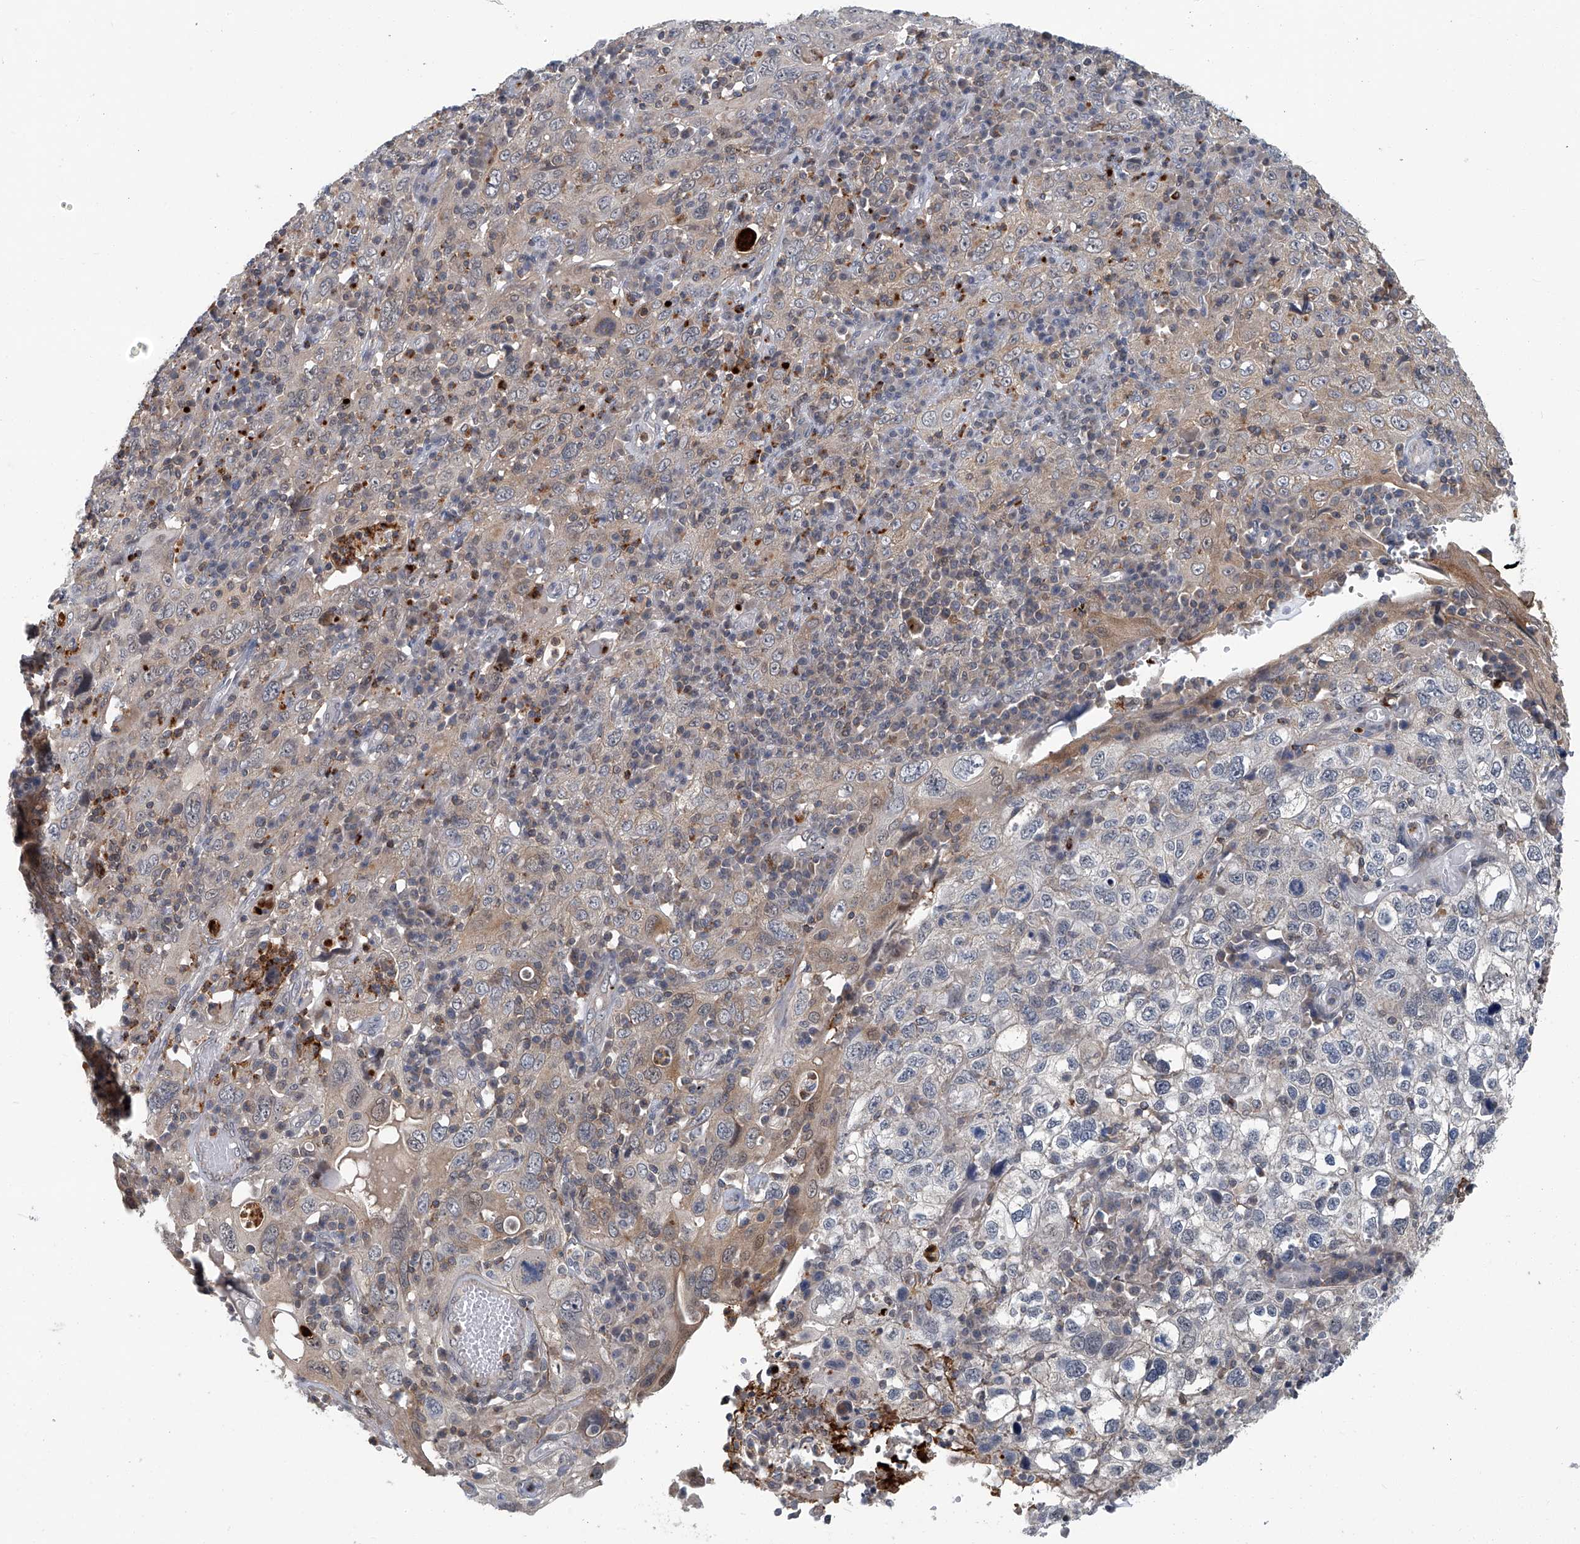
{"staining": {"intensity": "weak", "quantity": "25%-75%", "location": "cytoplasmic/membranous"}, "tissue": "cervical cancer", "cell_type": "Tumor cells", "image_type": "cancer", "snomed": [{"axis": "morphology", "description": "Squamous cell carcinoma, NOS"}, {"axis": "topography", "description": "Cervix"}], "caption": "Cervical cancer (squamous cell carcinoma) was stained to show a protein in brown. There is low levels of weak cytoplasmic/membranous expression in approximately 25%-75% of tumor cells.", "gene": "AKNAD1", "patient": {"sex": "female", "age": 46}}